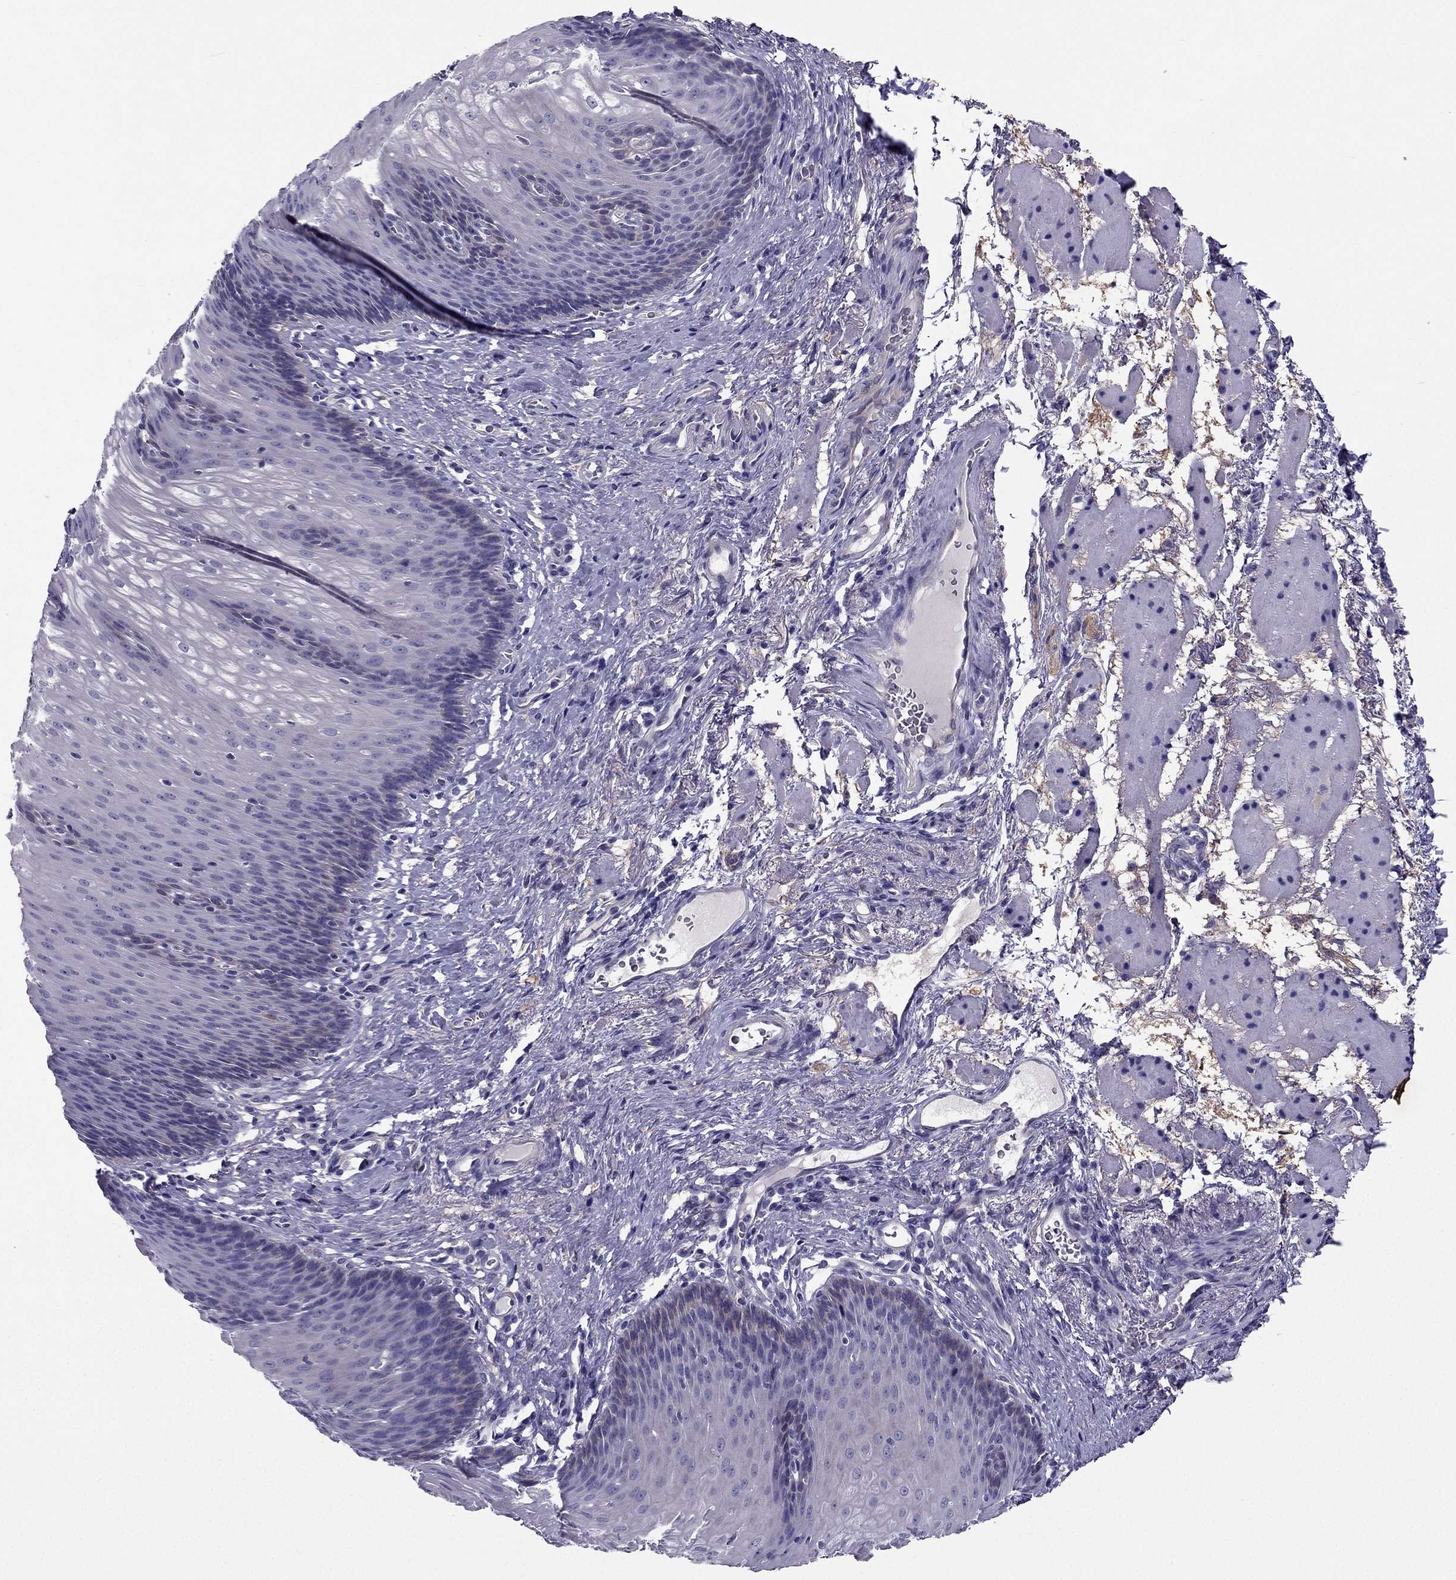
{"staining": {"intensity": "negative", "quantity": "none", "location": "none"}, "tissue": "esophagus", "cell_type": "Squamous epithelial cells", "image_type": "normal", "snomed": [{"axis": "morphology", "description": "Normal tissue, NOS"}, {"axis": "topography", "description": "Esophagus"}], "caption": "Immunohistochemistry (IHC) histopathology image of unremarkable esophagus: esophagus stained with DAB (3,3'-diaminobenzidine) exhibits no significant protein positivity in squamous epithelial cells.", "gene": "SYT5", "patient": {"sex": "male", "age": 76}}